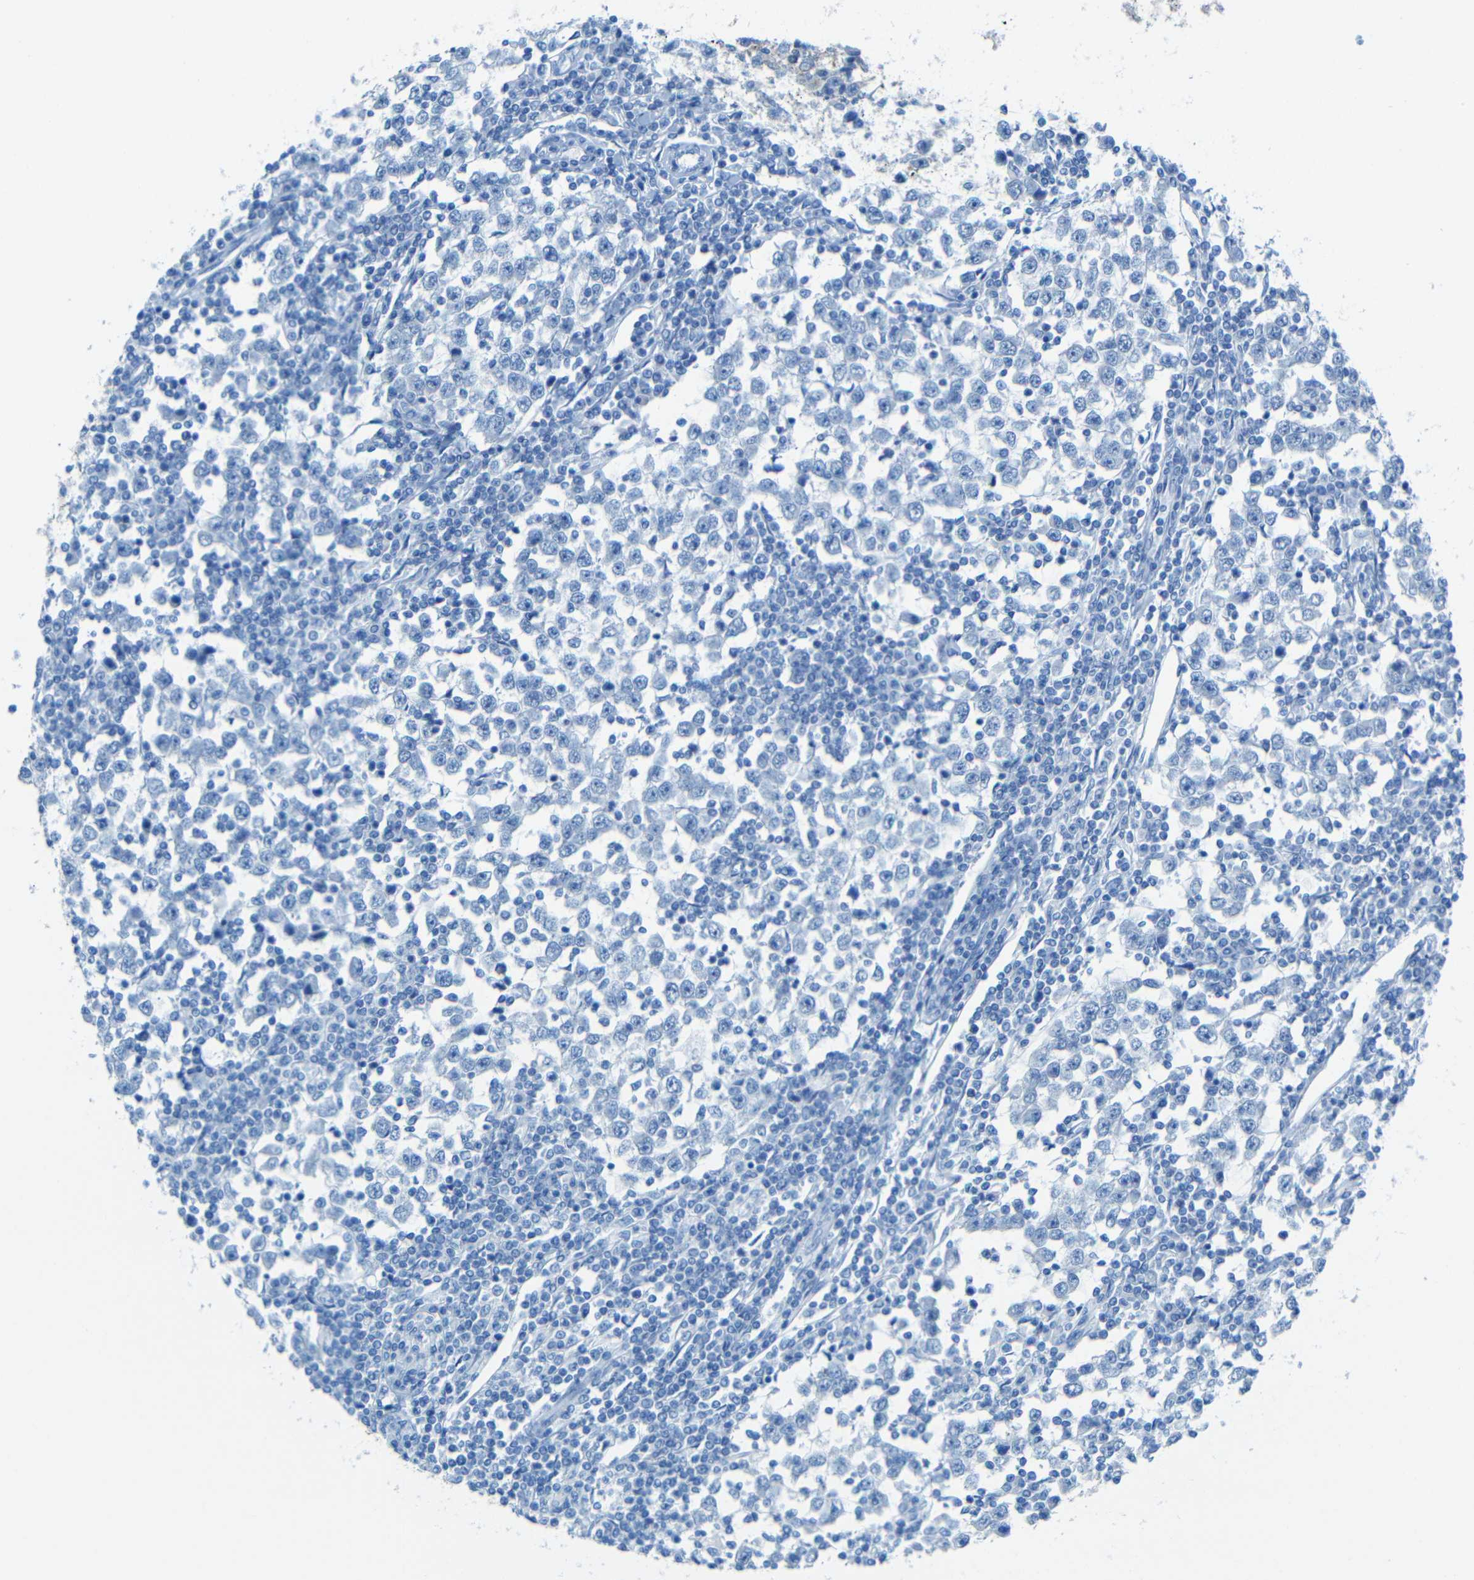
{"staining": {"intensity": "negative", "quantity": "none", "location": "none"}, "tissue": "testis cancer", "cell_type": "Tumor cells", "image_type": "cancer", "snomed": [{"axis": "morphology", "description": "Seminoma, NOS"}, {"axis": "topography", "description": "Testis"}], "caption": "Immunohistochemistry (IHC) of testis seminoma shows no staining in tumor cells.", "gene": "TUBB4B", "patient": {"sex": "male", "age": 65}}